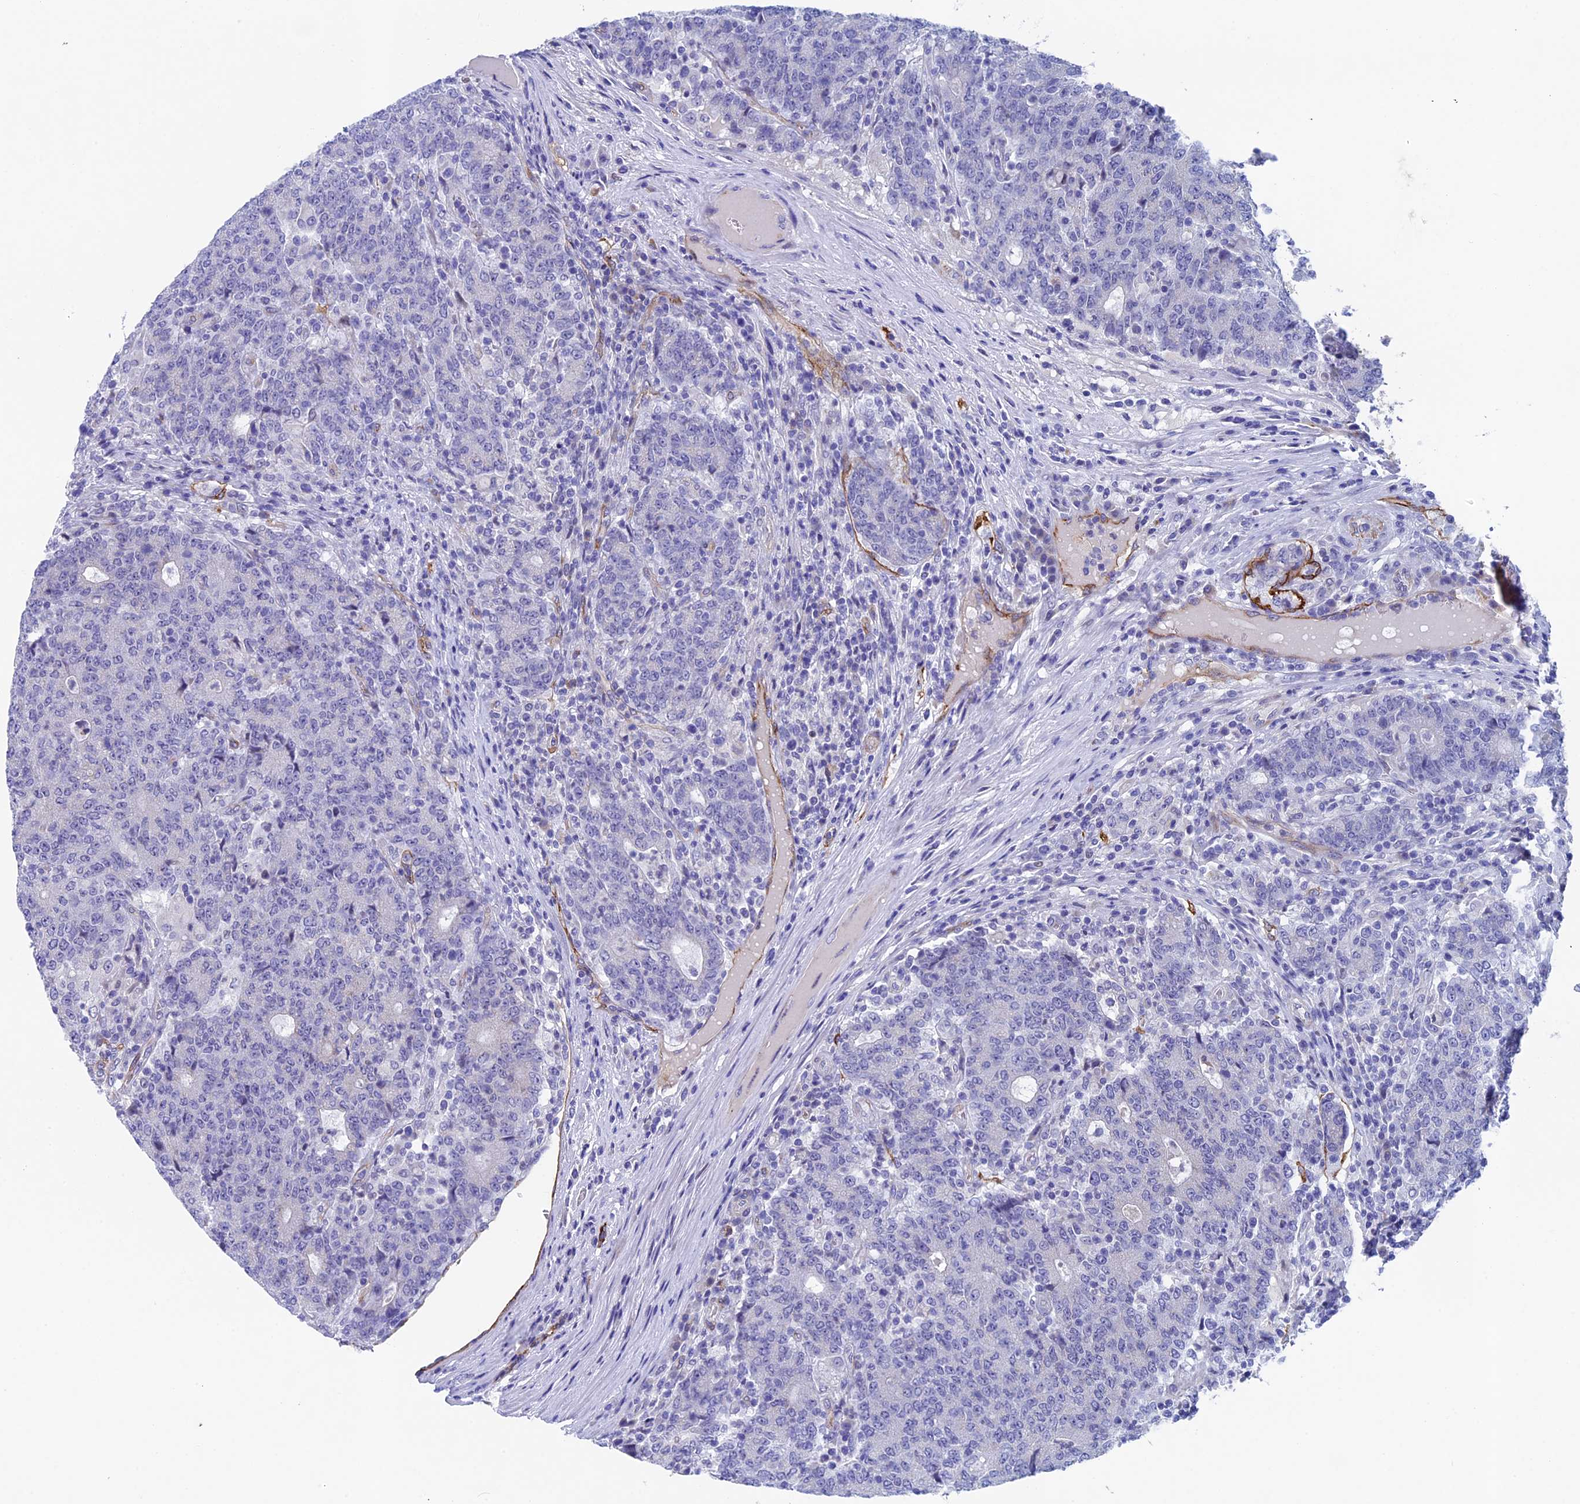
{"staining": {"intensity": "negative", "quantity": "none", "location": "none"}, "tissue": "colorectal cancer", "cell_type": "Tumor cells", "image_type": "cancer", "snomed": [{"axis": "morphology", "description": "Adenocarcinoma, NOS"}, {"axis": "topography", "description": "Colon"}], "caption": "Histopathology image shows no significant protein expression in tumor cells of colorectal adenocarcinoma.", "gene": "INSYN1", "patient": {"sex": "female", "age": 75}}